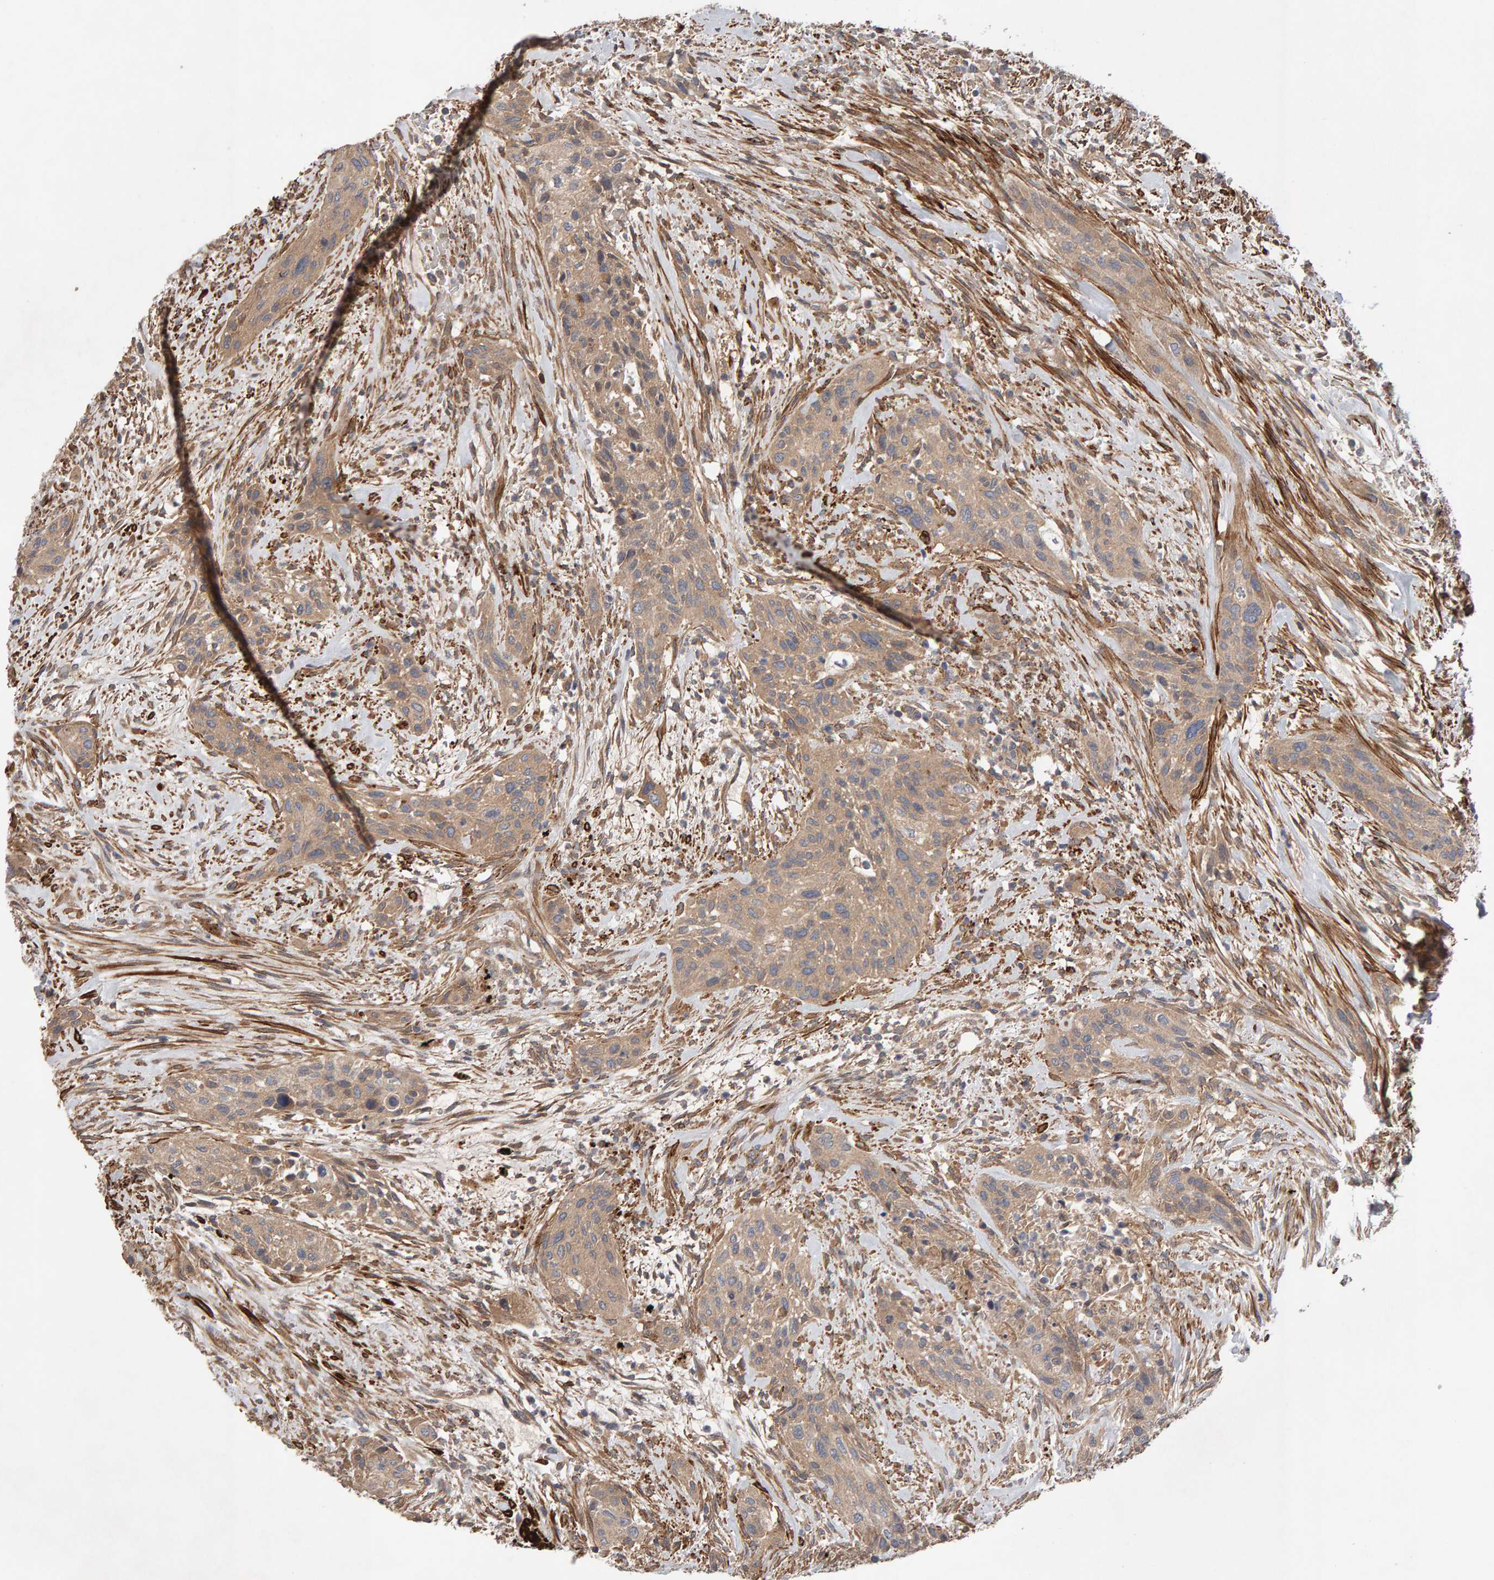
{"staining": {"intensity": "weak", "quantity": ">75%", "location": "cytoplasmic/membranous"}, "tissue": "urothelial cancer", "cell_type": "Tumor cells", "image_type": "cancer", "snomed": [{"axis": "morphology", "description": "Urothelial carcinoma, High grade"}, {"axis": "topography", "description": "Urinary bladder"}], "caption": "Protein staining exhibits weak cytoplasmic/membranous positivity in about >75% of tumor cells in urothelial carcinoma (high-grade).", "gene": "RNF19A", "patient": {"sex": "male", "age": 35}}